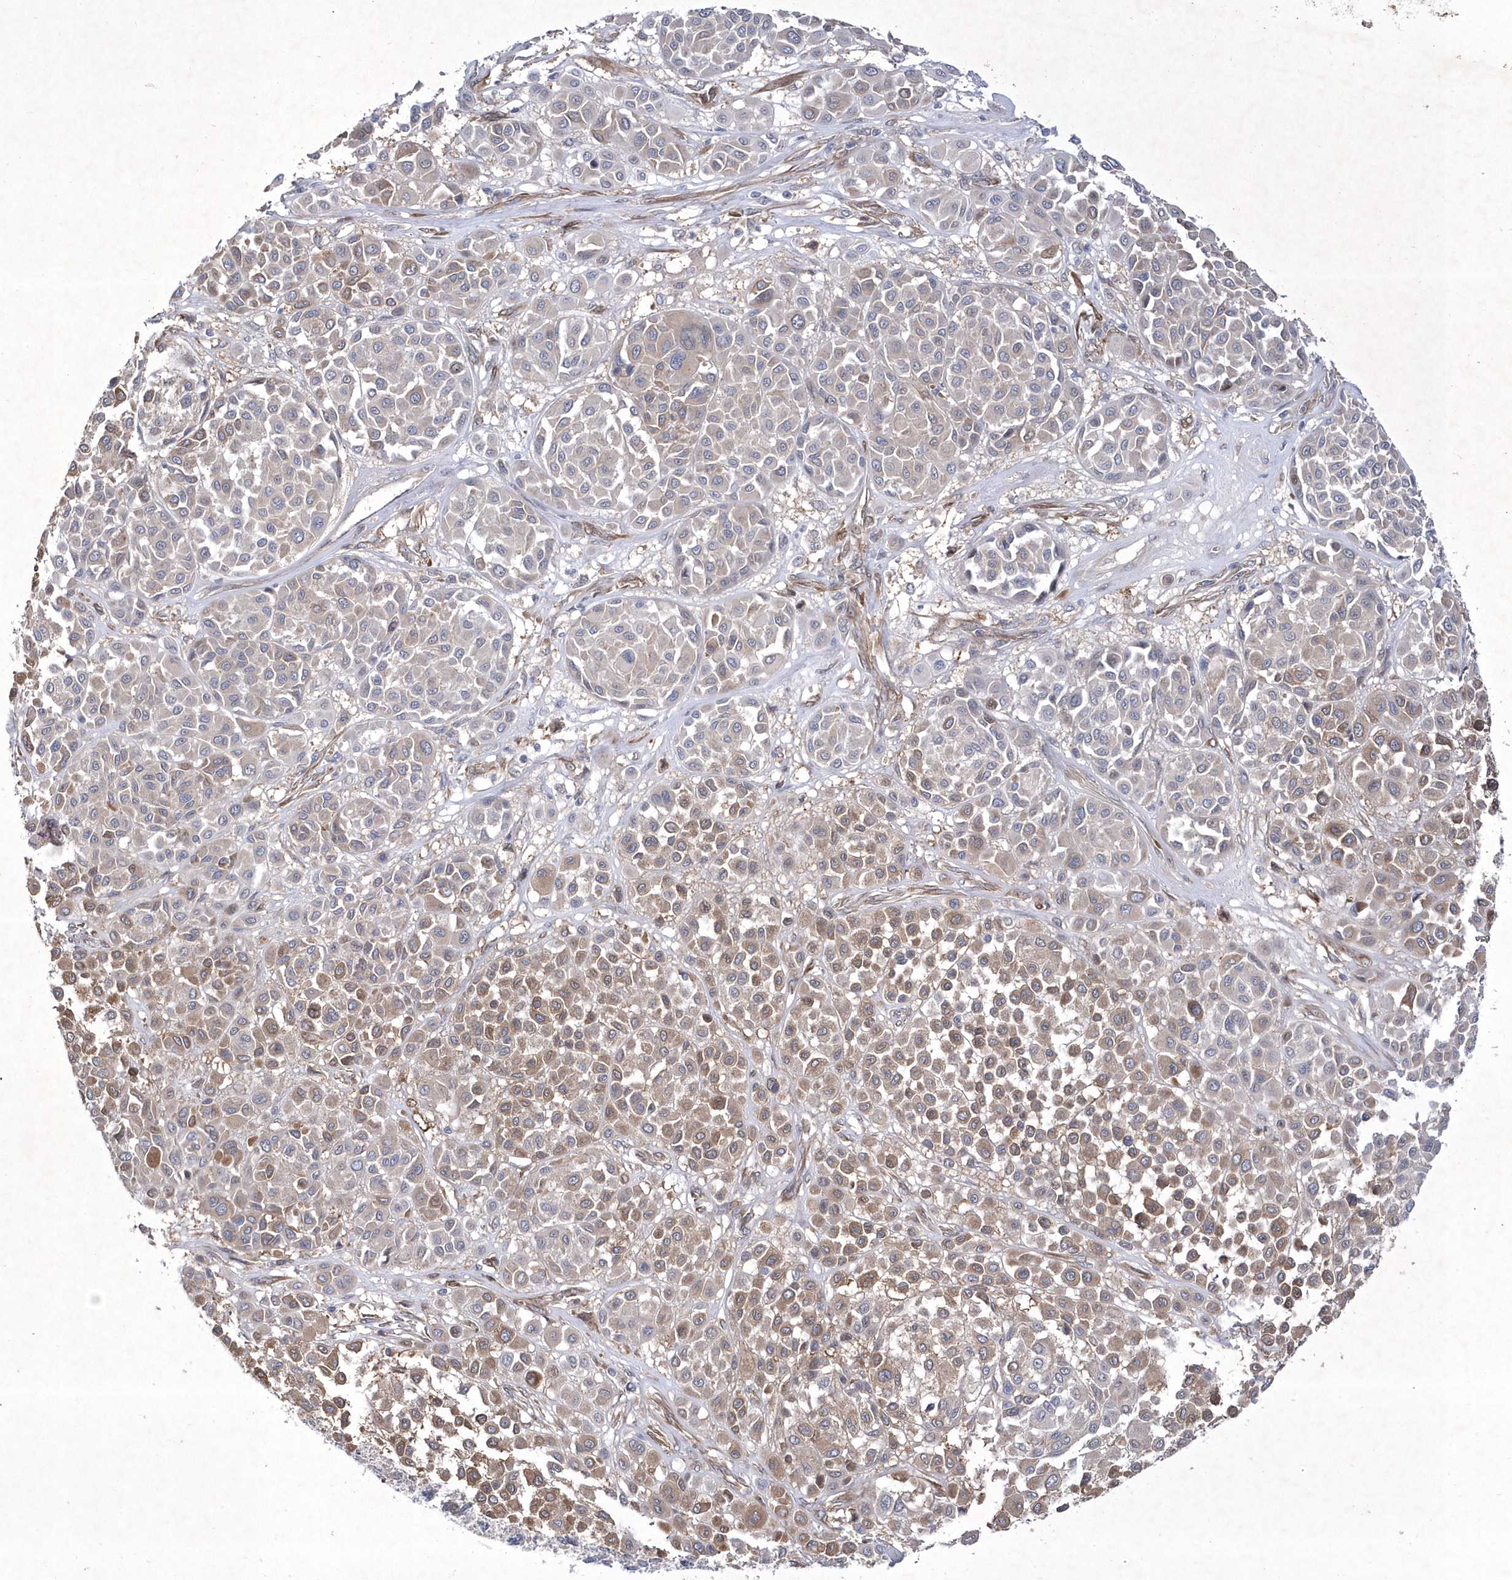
{"staining": {"intensity": "moderate", "quantity": "25%-75%", "location": "cytoplasmic/membranous"}, "tissue": "melanoma", "cell_type": "Tumor cells", "image_type": "cancer", "snomed": [{"axis": "morphology", "description": "Malignant melanoma, Metastatic site"}, {"axis": "topography", "description": "Soft tissue"}], "caption": "The immunohistochemical stain shows moderate cytoplasmic/membranous expression in tumor cells of melanoma tissue. Nuclei are stained in blue.", "gene": "DSPP", "patient": {"sex": "male", "age": 41}}